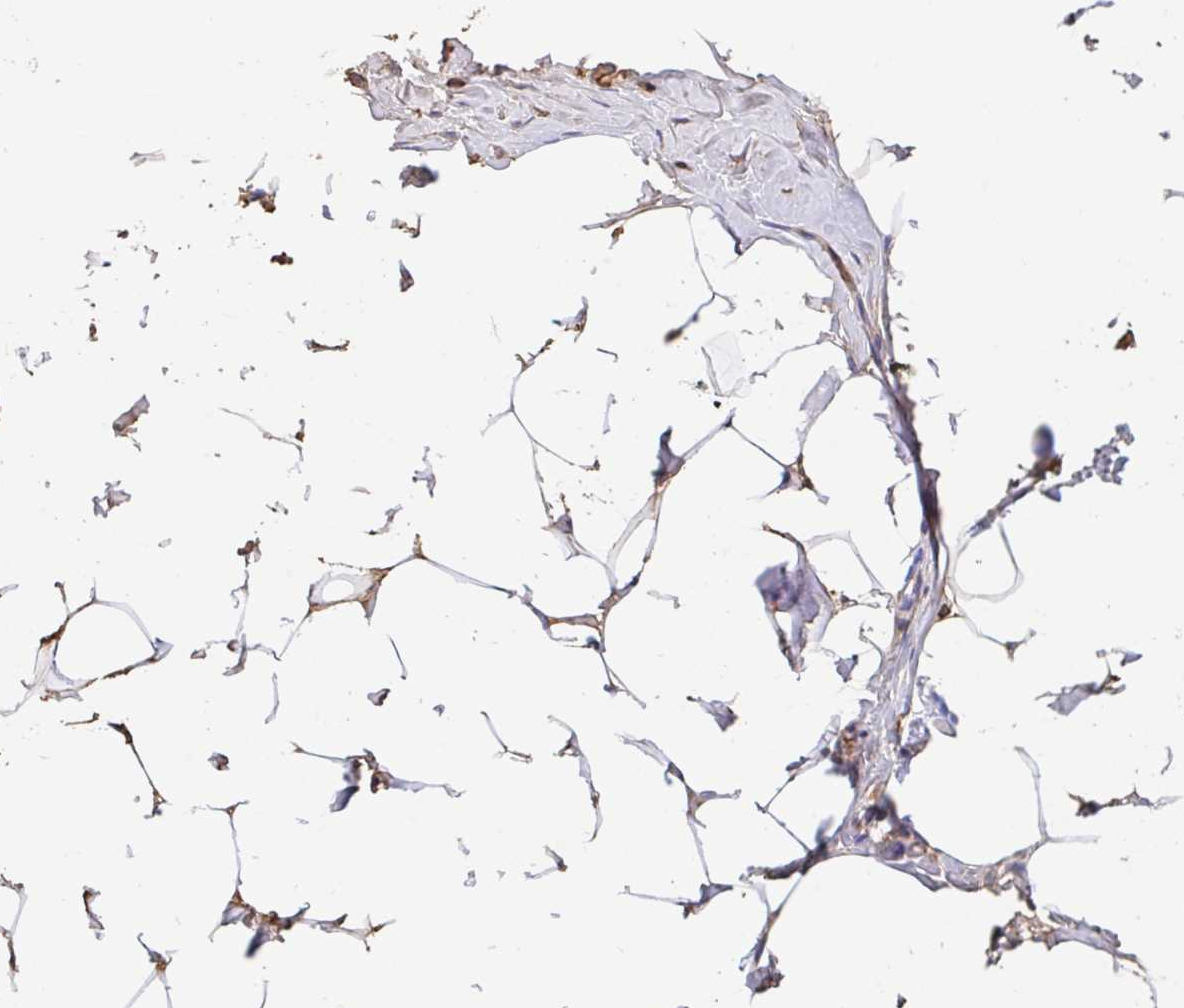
{"staining": {"intensity": "negative", "quantity": "none", "location": "none"}, "tissue": "breast", "cell_type": "Adipocytes", "image_type": "normal", "snomed": [{"axis": "morphology", "description": "Normal tissue, NOS"}, {"axis": "topography", "description": "Breast"}], "caption": "Protein analysis of unremarkable breast displays no significant staining in adipocytes. (IHC, brightfield microscopy, high magnification).", "gene": "HOXC12", "patient": {"sex": "female", "age": 27}}